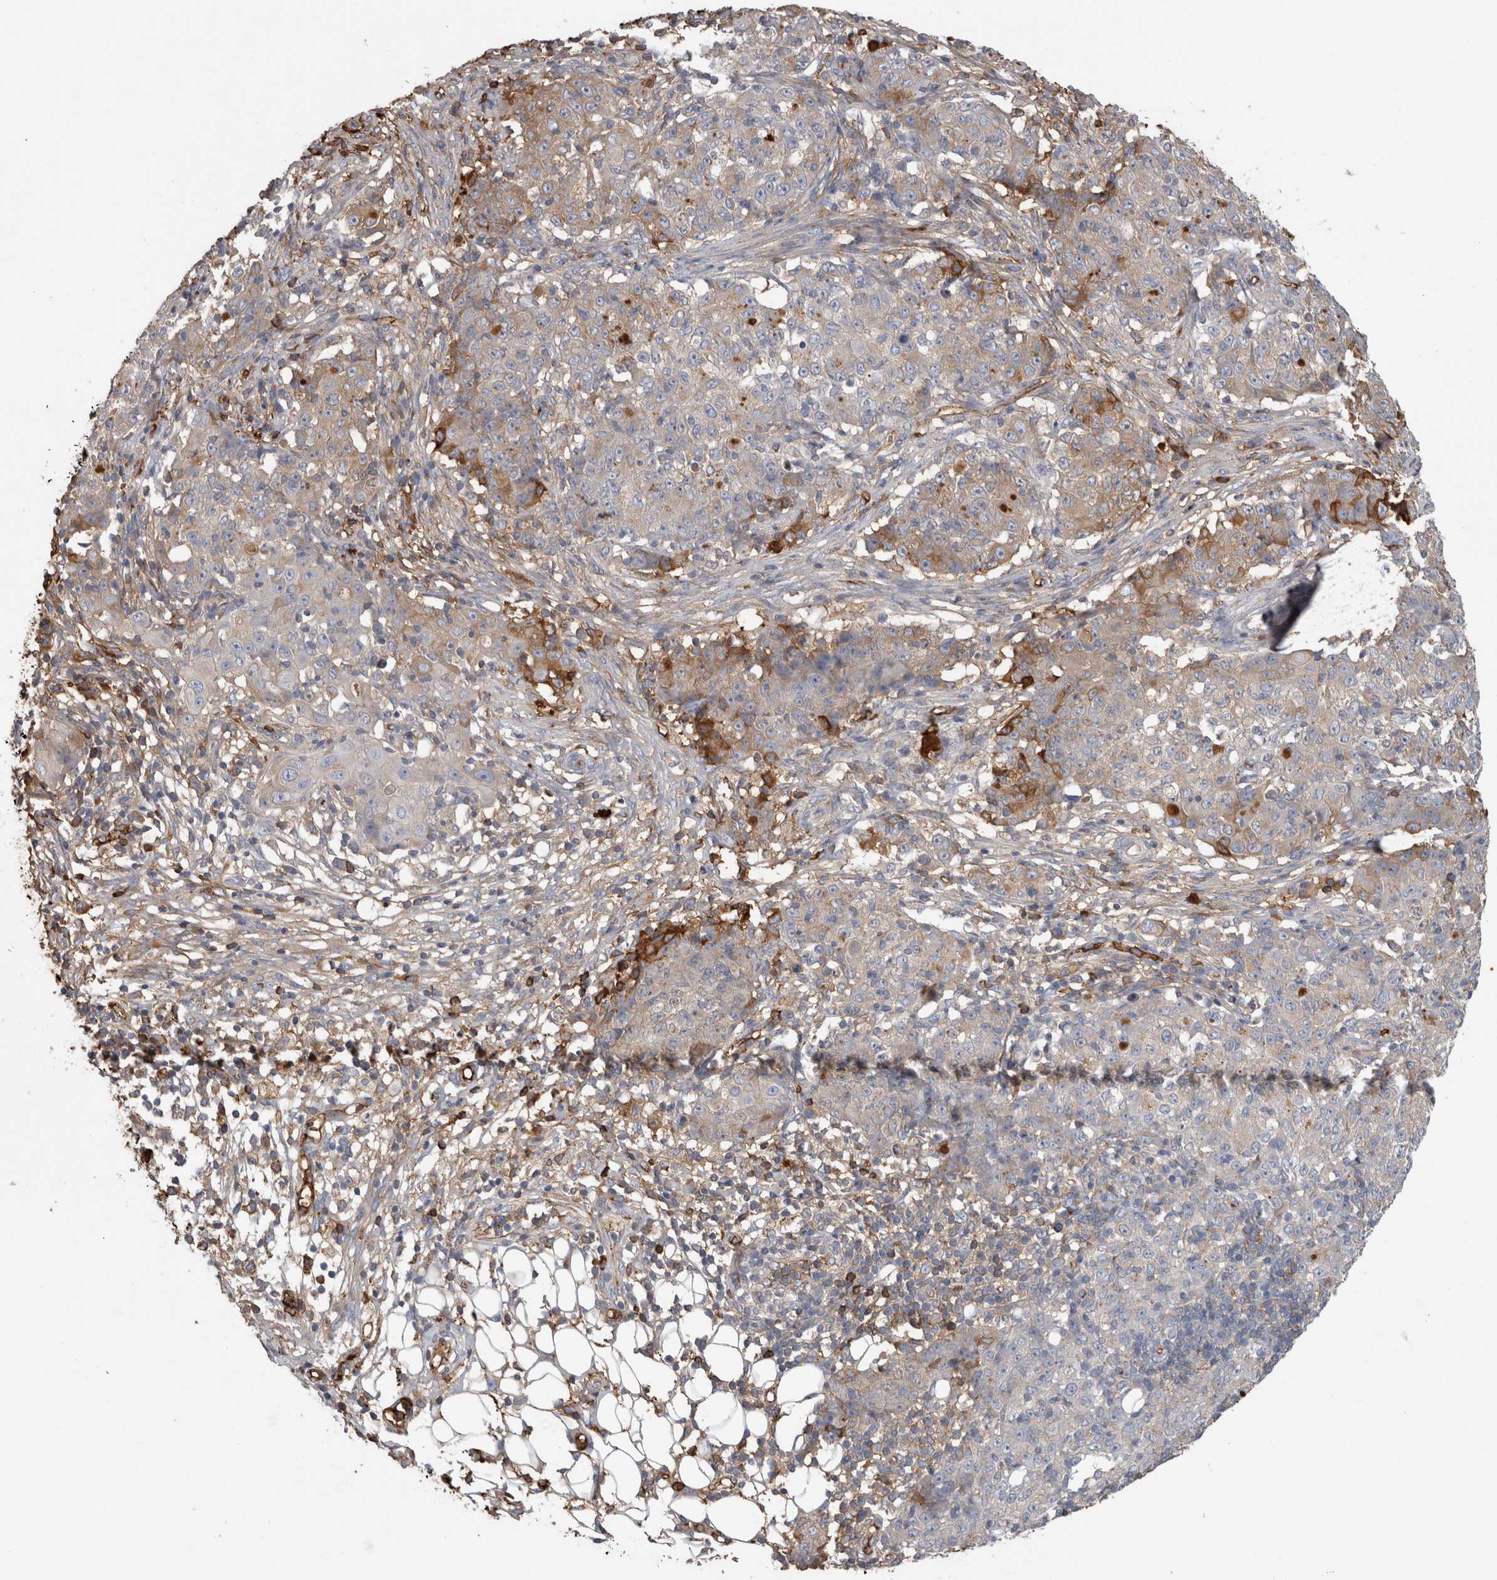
{"staining": {"intensity": "moderate", "quantity": "<25%", "location": "cytoplasmic/membranous"}, "tissue": "ovarian cancer", "cell_type": "Tumor cells", "image_type": "cancer", "snomed": [{"axis": "morphology", "description": "Carcinoma, endometroid"}, {"axis": "topography", "description": "Ovary"}], "caption": "Moderate cytoplasmic/membranous protein positivity is present in about <25% of tumor cells in ovarian cancer (endometroid carcinoma). (DAB IHC, brown staining for protein, blue staining for nuclei).", "gene": "TBCE", "patient": {"sex": "female", "age": 42}}